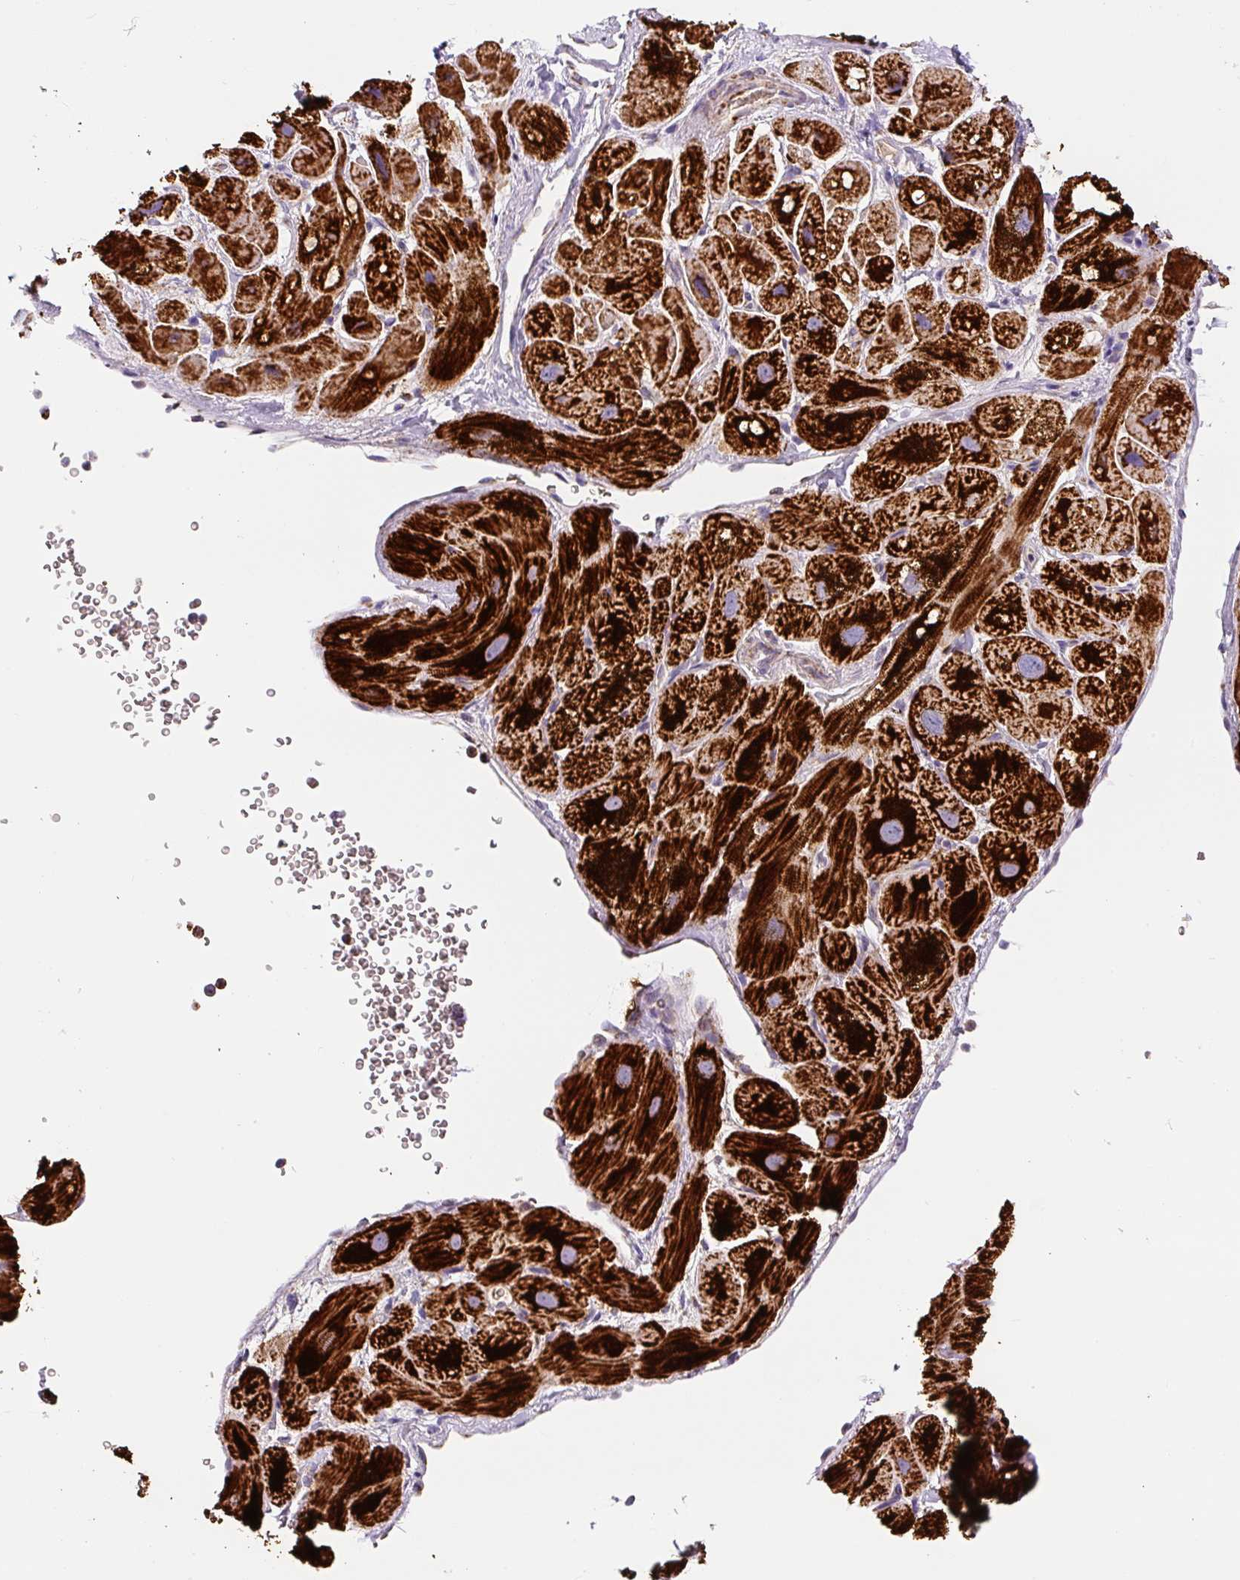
{"staining": {"intensity": "strong", "quantity": ">75%", "location": "cytoplasmic/membranous"}, "tissue": "heart muscle", "cell_type": "Cardiomyocytes", "image_type": "normal", "snomed": [{"axis": "morphology", "description": "Normal tissue, NOS"}, {"axis": "topography", "description": "Heart"}], "caption": "DAB immunohistochemical staining of normal human heart muscle shows strong cytoplasmic/membranous protein expression in about >75% of cardiomyocytes. The protein is shown in brown color, while the nuclei are stained blue.", "gene": "MT", "patient": {"sex": "male", "age": 49}}